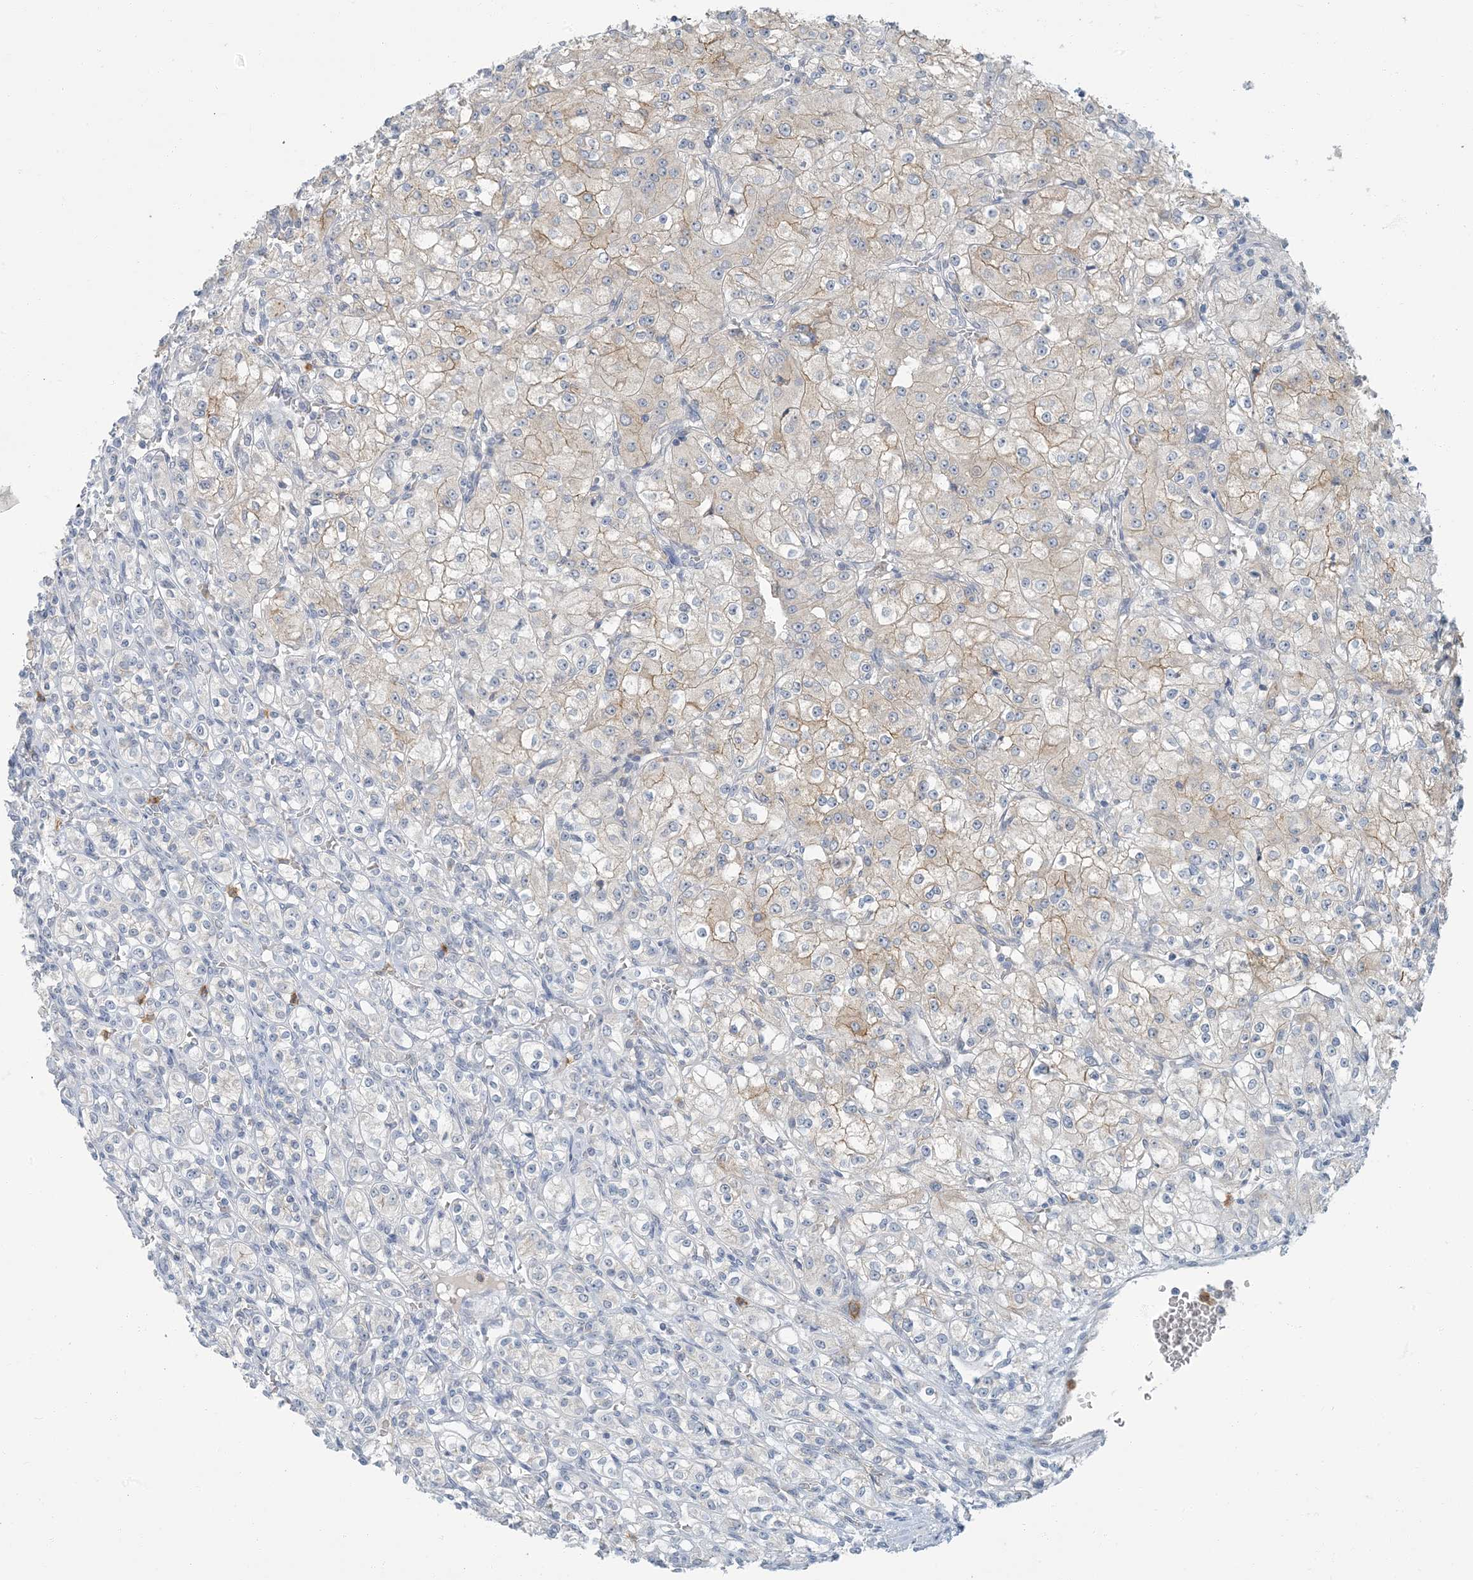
{"staining": {"intensity": "weak", "quantity": "<25%", "location": "cytoplasmic/membranous"}, "tissue": "renal cancer", "cell_type": "Tumor cells", "image_type": "cancer", "snomed": [{"axis": "morphology", "description": "Adenocarcinoma, NOS"}, {"axis": "topography", "description": "Kidney"}], "caption": "The immunohistochemistry (IHC) image has no significant expression in tumor cells of renal cancer tissue.", "gene": "EPHA4", "patient": {"sex": "male", "age": 77}}